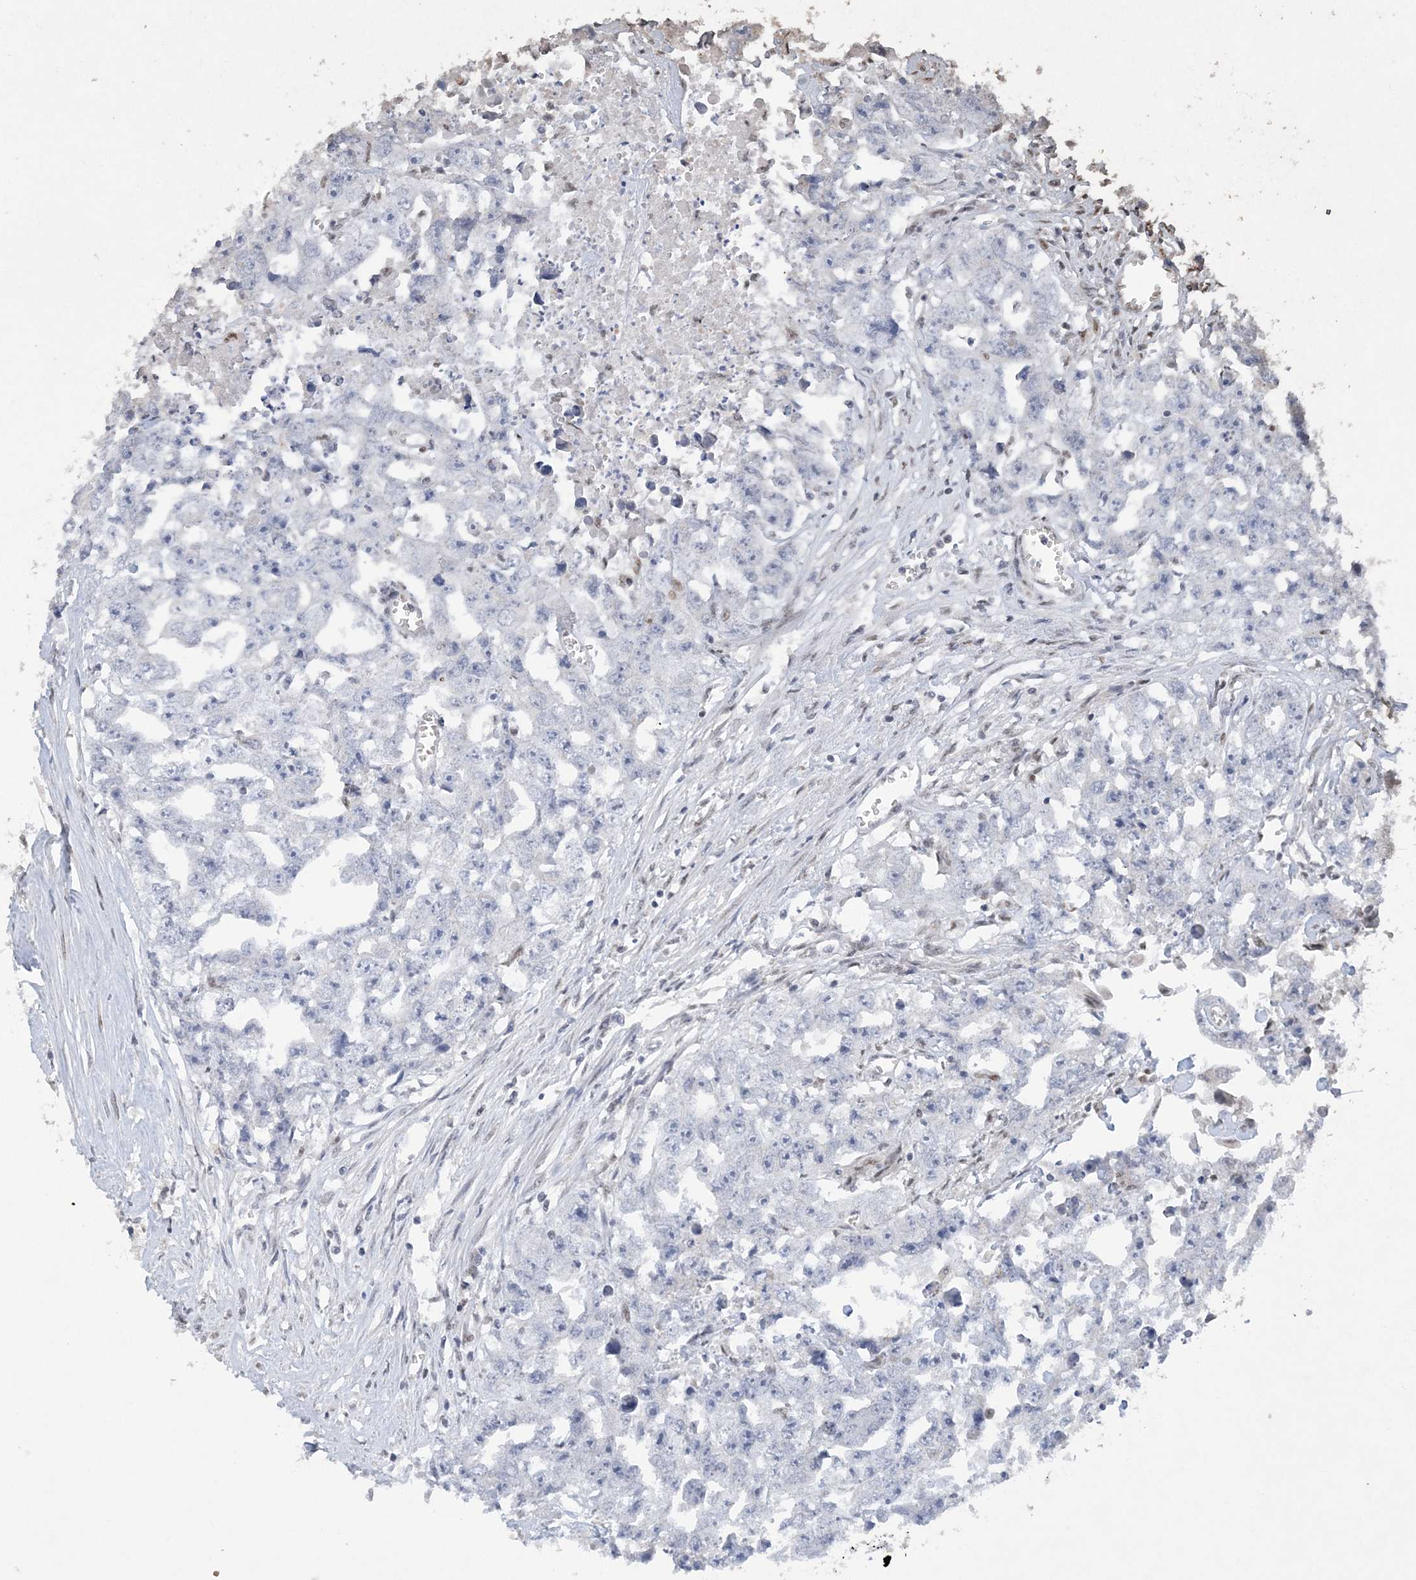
{"staining": {"intensity": "negative", "quantity": "none", "location": "none"}, "tissue": "testis cancer", "cell_type": "Tumor cells", "image_type": "cancer", "snomed": [{"axis": "morphology", "description": "Seminoma, NOS"}, {"axis": "morphology", "description": "Carcinoma, Embryonal, NOS"}, {"axis": "topography", "description": "Testis"}], "caption": "Tumor cells are negative for brown protein staining in seminoma (testis).", "gene": "ZBTB7A", "patient": {"sex": "male", "age": 43}}